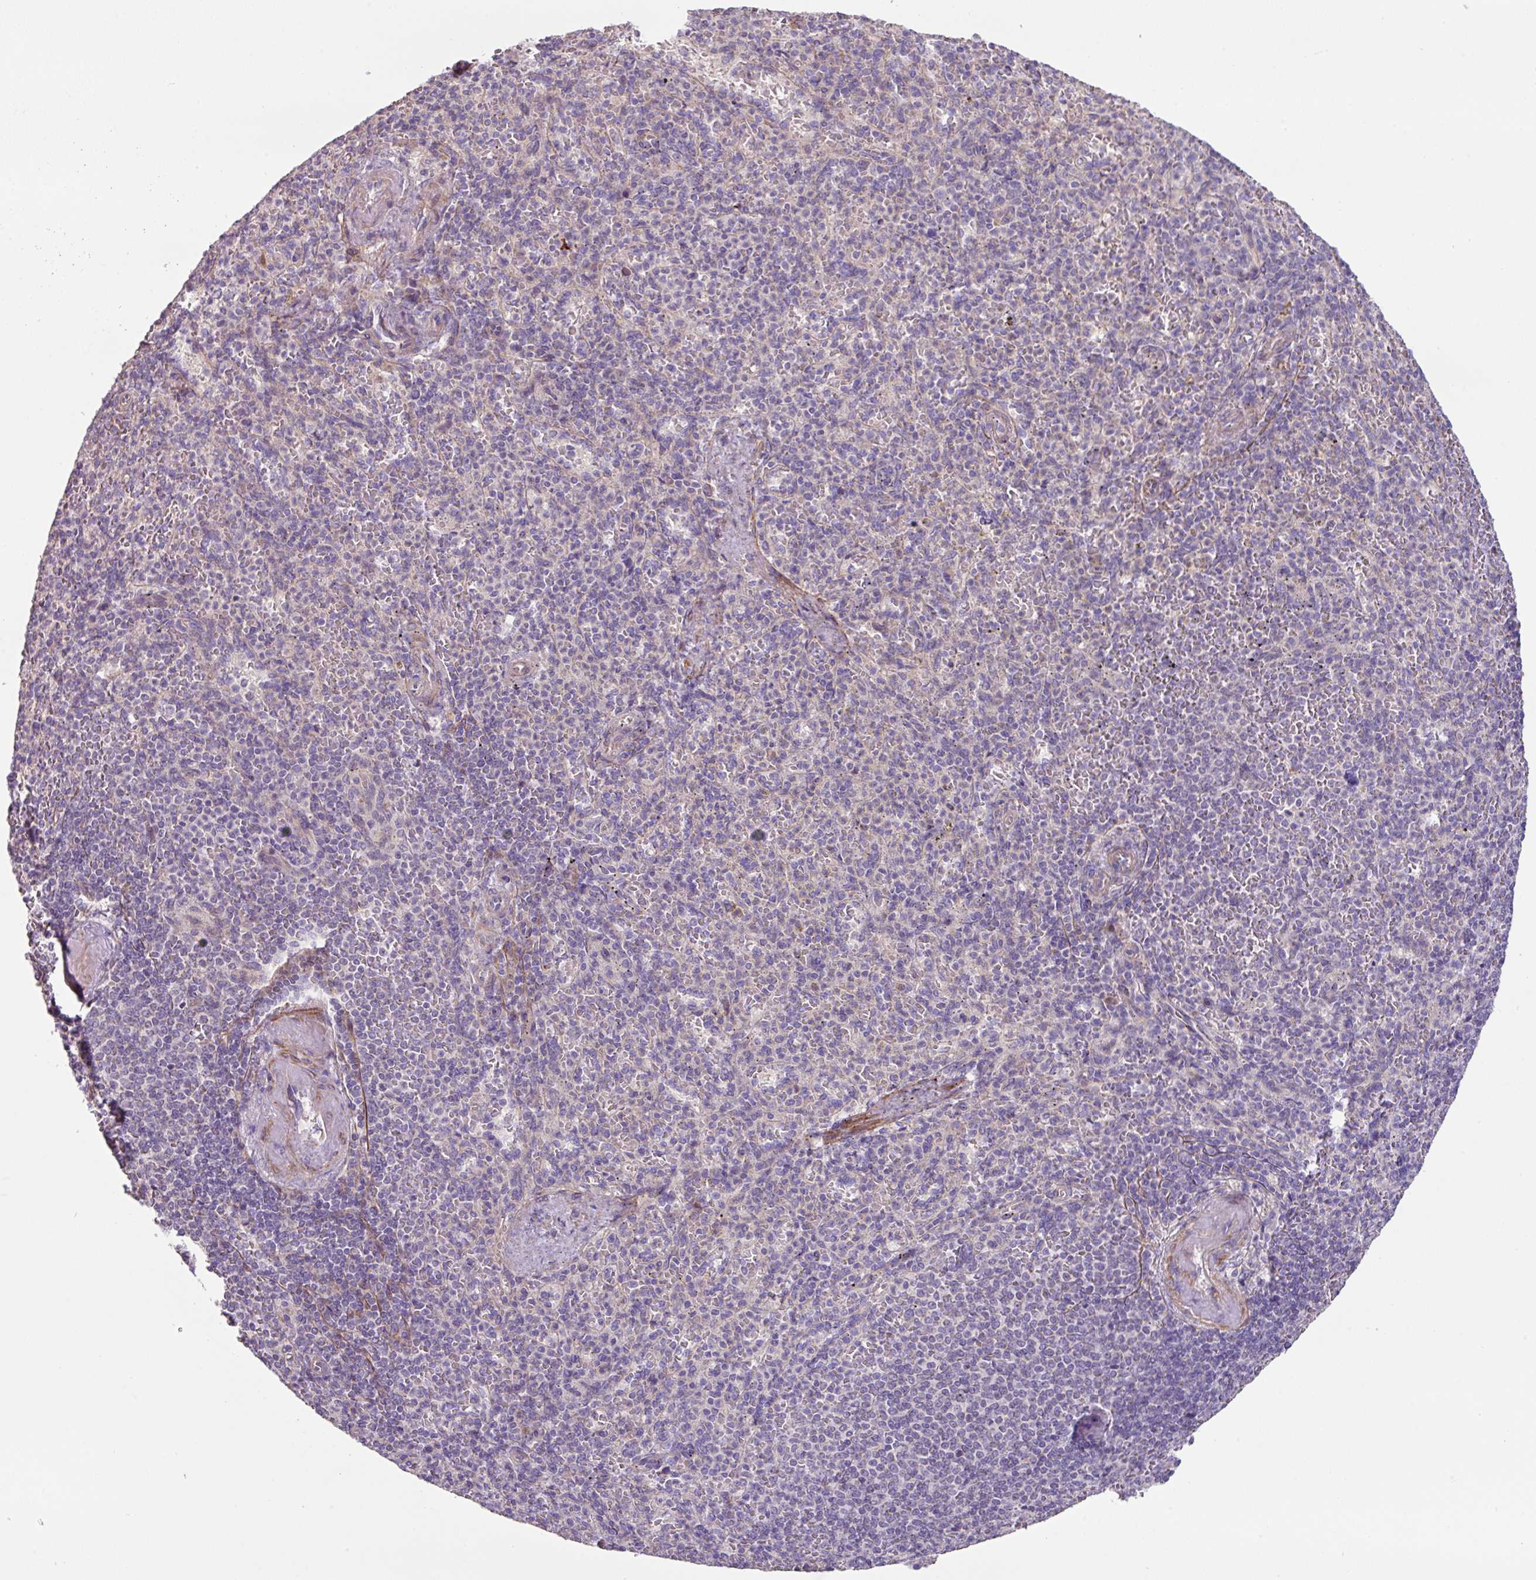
{"staining": {"intensity": "negative", "quantity": "none", "location": "none"}, "tissue": "spleen", "cell_type": "Cells in red pulp", "image_type": "normal", "snomed": [{"axis": "morphology", "description": "Normal tissue, NOS"}, {"axis": "topography", "description": "Spleen"}], "caption": "Immunohistochemistry histopathology image of normal human spleen stained for a protein (brown), which demonstrates no positivity in cells in red pulp. Nuclei are stained in blue.", "gene": "MRRF", "patient": {"sex": "female", "age": 74}}